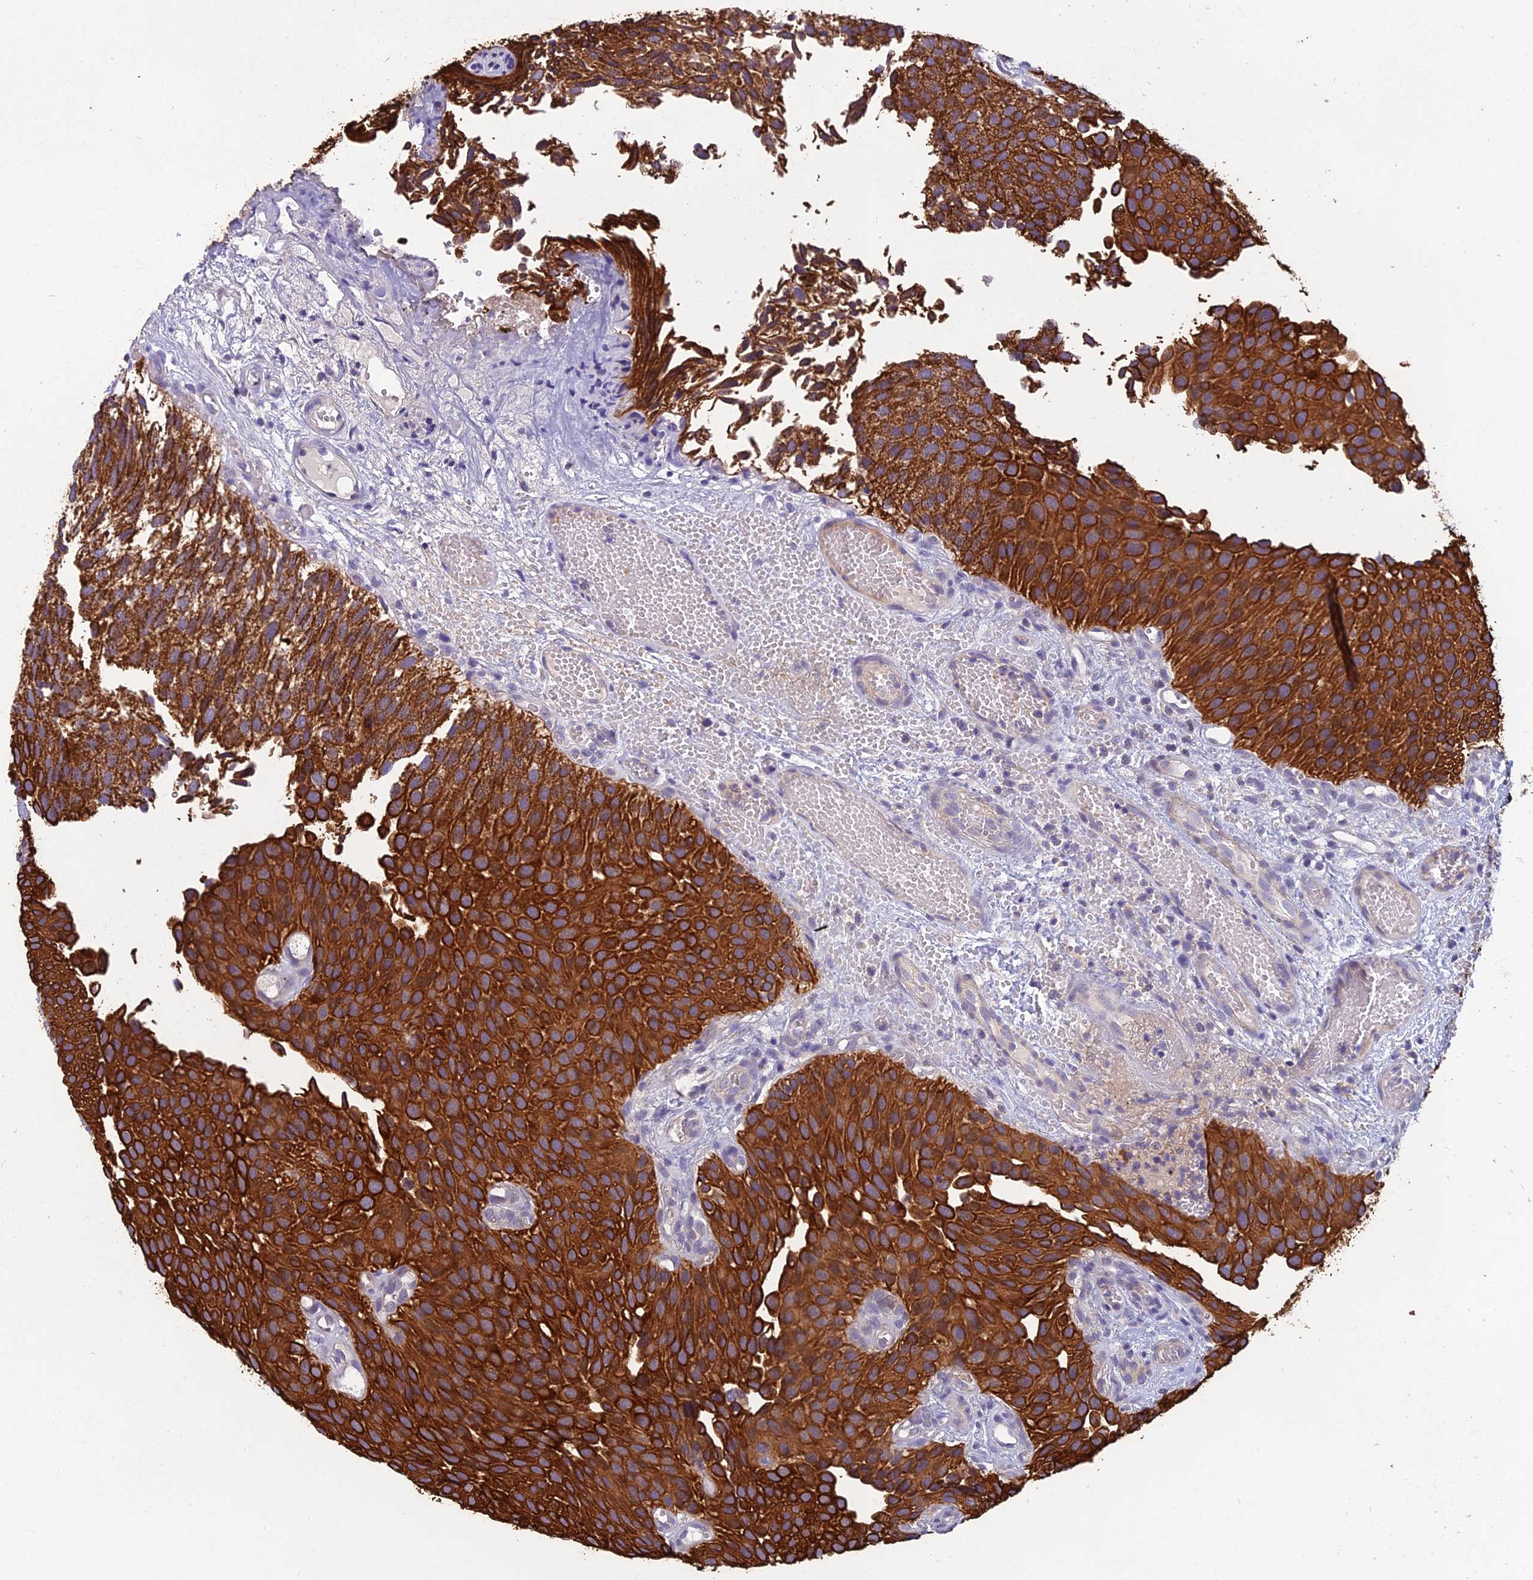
{"staining": {"intensity": "strong", "quantity": ">75%", "location": "cytoplasmic/membranous"}, "tissue": "urothelial cancer", "cell_type": "Tumor cells", "image_type": "cancer", "snomed": [{"axis": "morphology", "description": "Urothelial carcinoma, Low grade"}, {"axis": "topography", "description": "Urinary bladder"}], "caption": "The image demonstrates immunohistochemical staining of urothelial cancer. There is strong cytoplasmic/membranous expression is appreciated in approximately >75% of tumor cells.", "gene": "RBM41", "patient": {"sex": "male", "age": 89}}